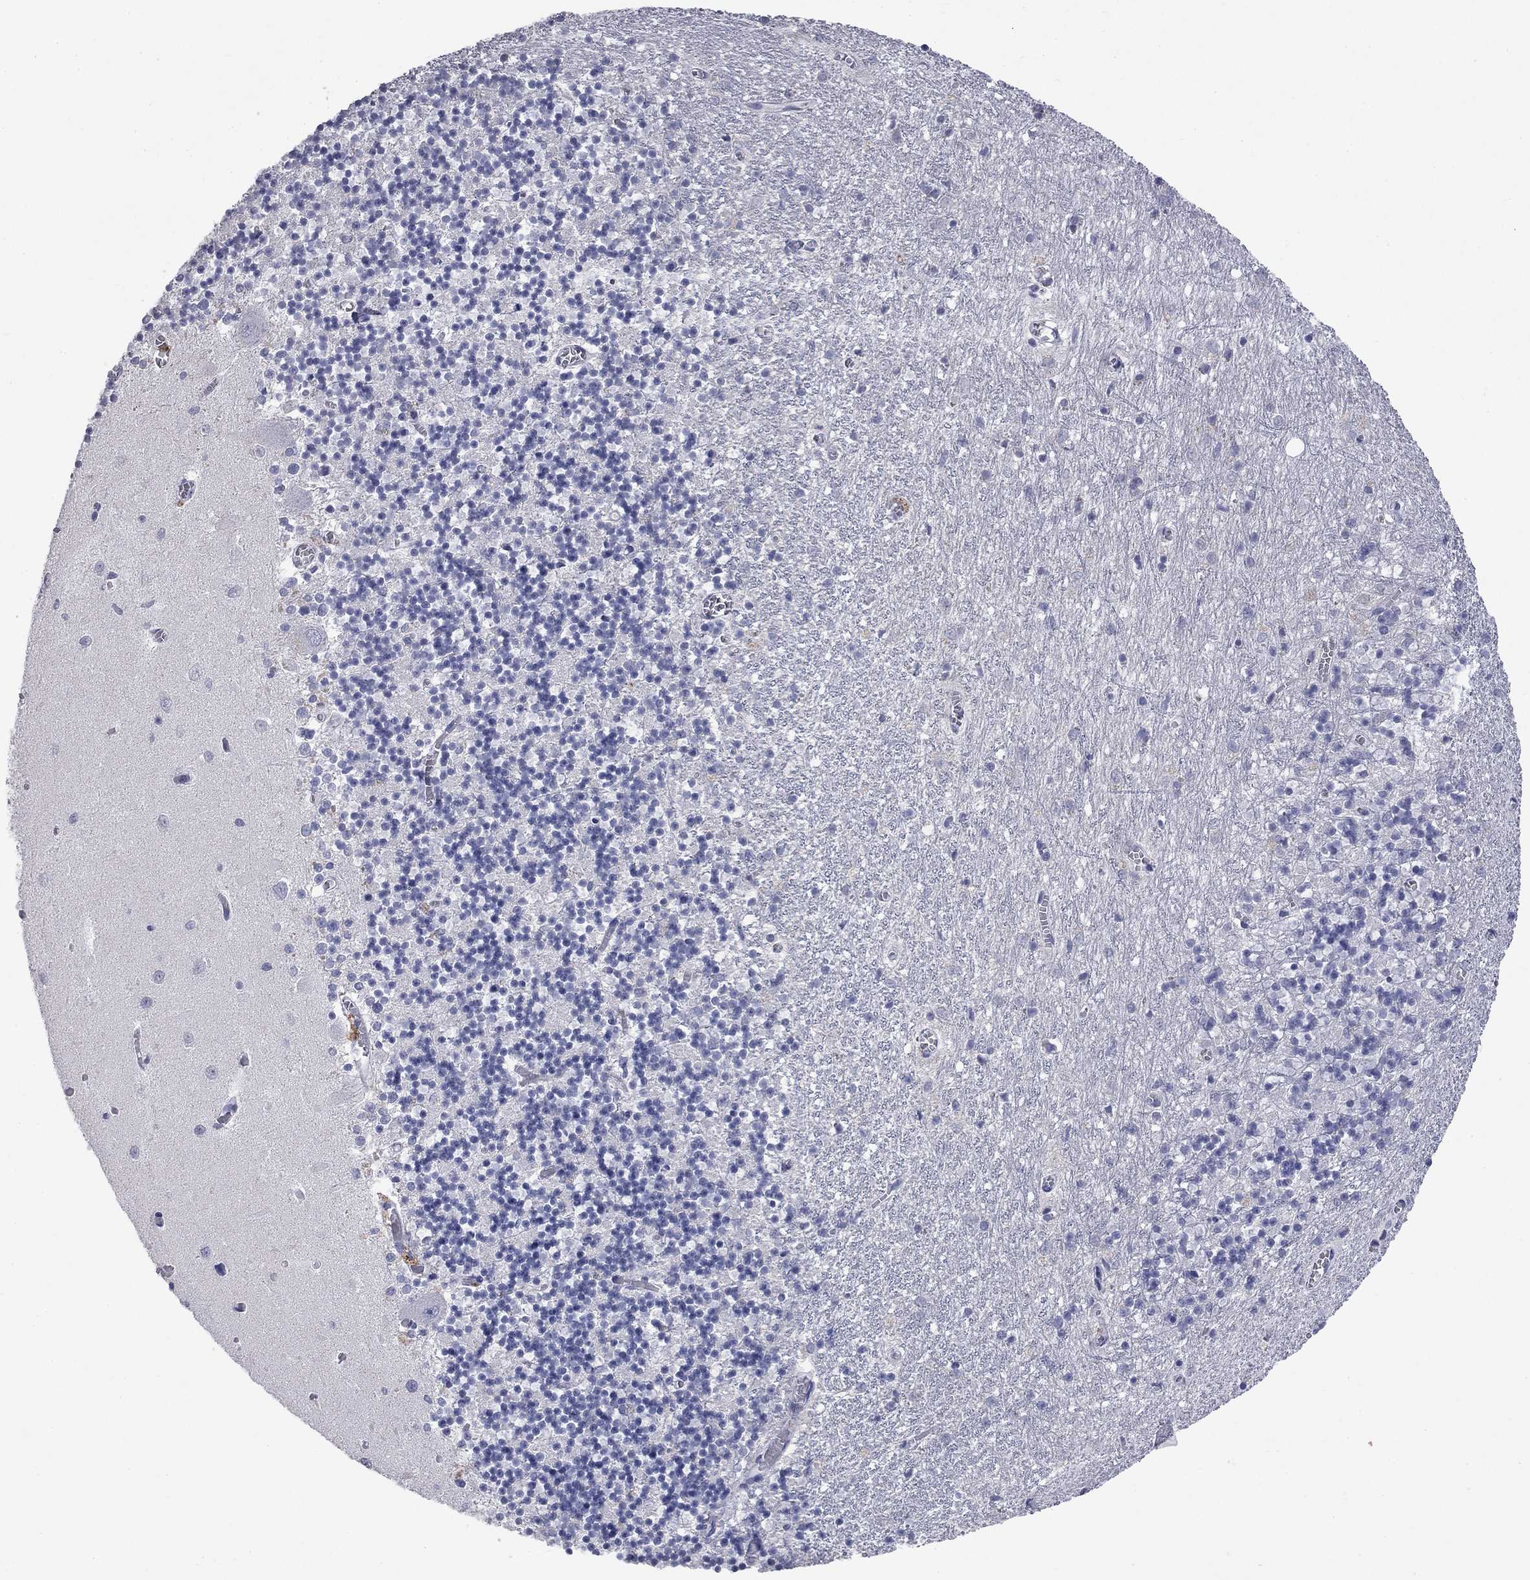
{"staining": {"intensity": "negative", "quantity": "none", "location": "none"}, "tissue": "cerebellum", "cell_type": "Cells in granular layer", "image_type": "normal", "snomed": [{"axis": "morphology", "description": "Normal tissue, NOS"}, {"axis": "topography", "description": "Cerebellum"}], "caption": "The photomicrograph exhibits no significant expression in cells in granular layer of cerebellum.", "gene": "SLC51A", "patient": {"sex": "female", "age": 64}}